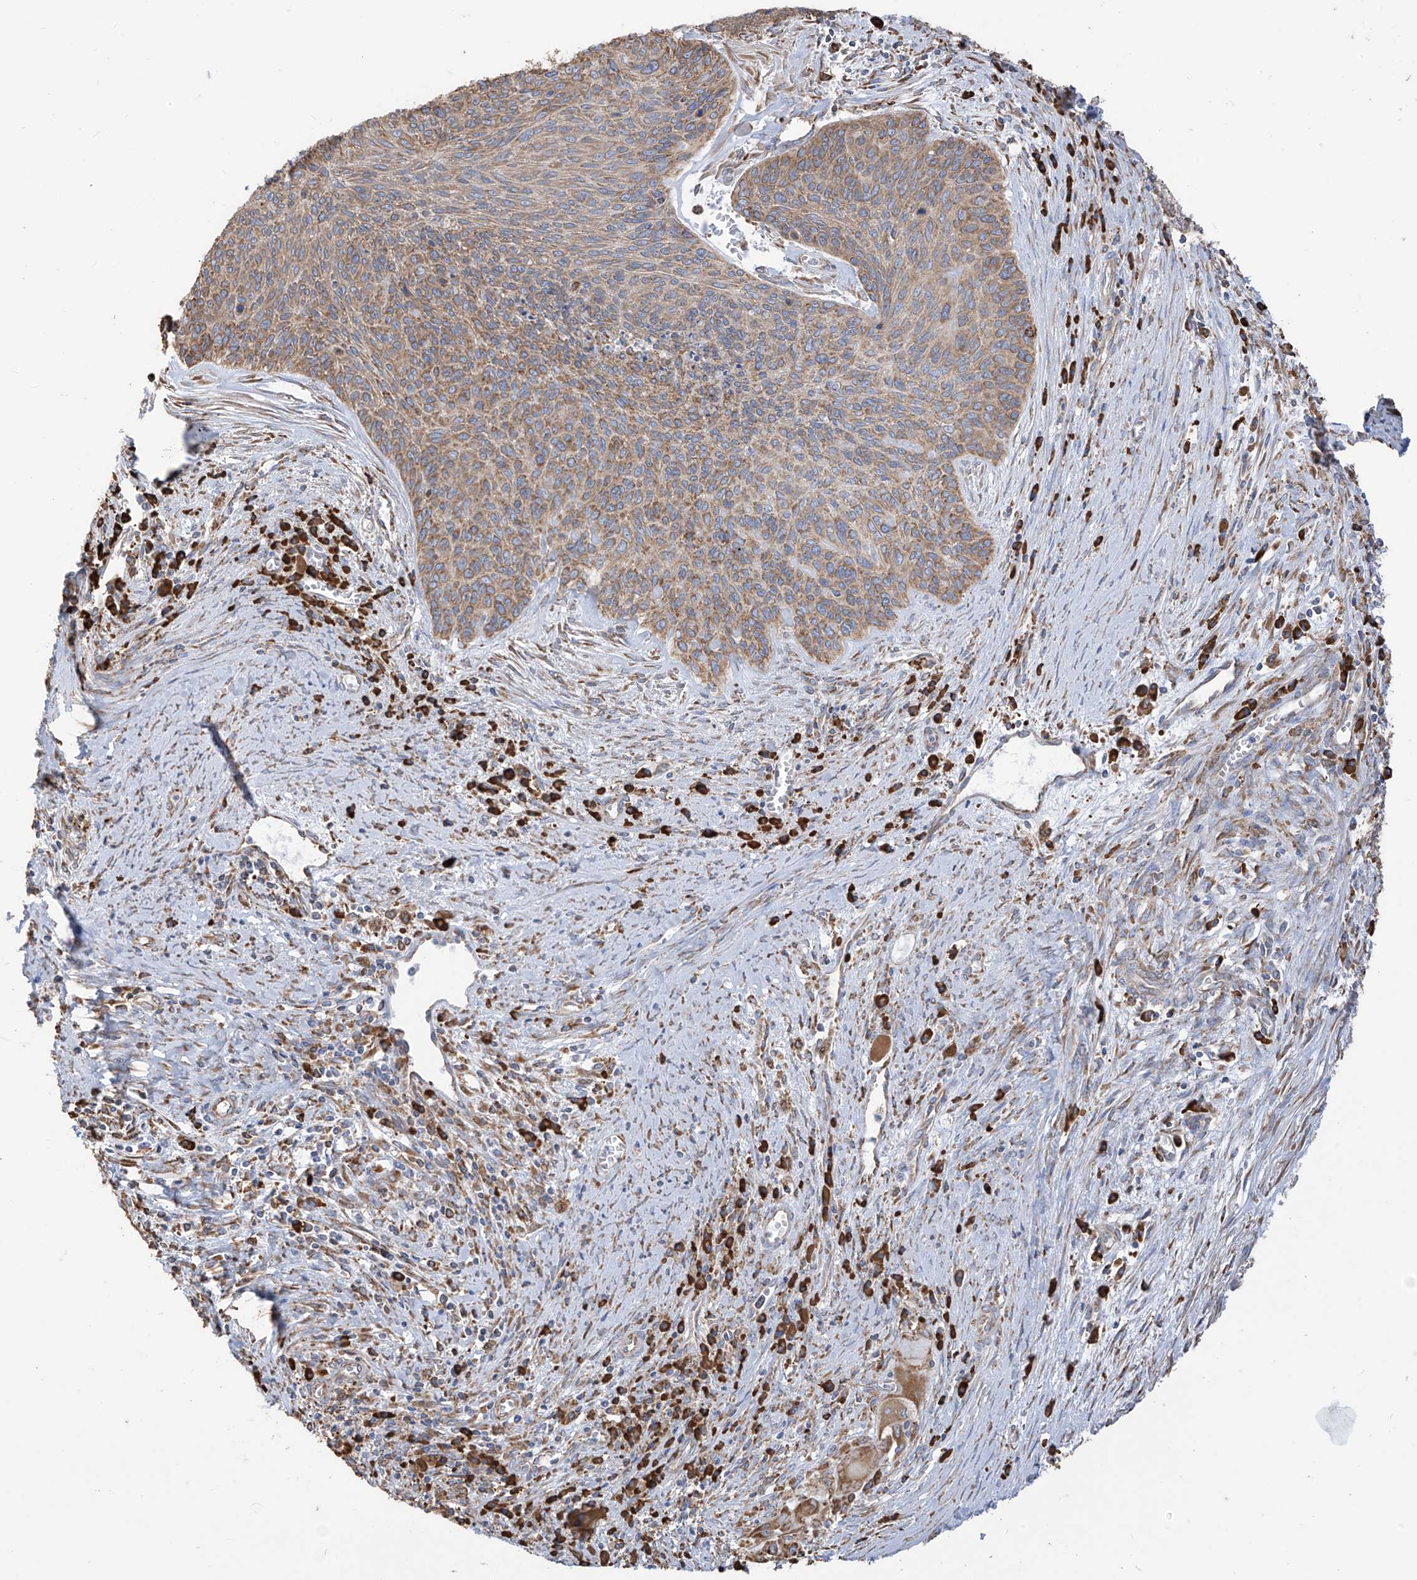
{"staining": {"intensity": "moderate", "quantity": ">75%", "location": "cytoplasmic/membranous"}, "tissue": "cervical cancer", "cell_type": "Tumor cells", "image_type": "cancer", "snomed": [{"axis": "morphology", "description": "Squamous cell carcinoma, NOS"}, {"axis": "topography", "description": "Cervix"}], "caption": "Immunohistochemistry (IHC) image of human cervical cancer stained for a protein (brown), which exhibits medium levels of moderate cytoplasmic/membranous positivity in approximately >75% of tumor cells.", "gene": "PDIA6", "patient": {"sex": "female", "age": 55}}